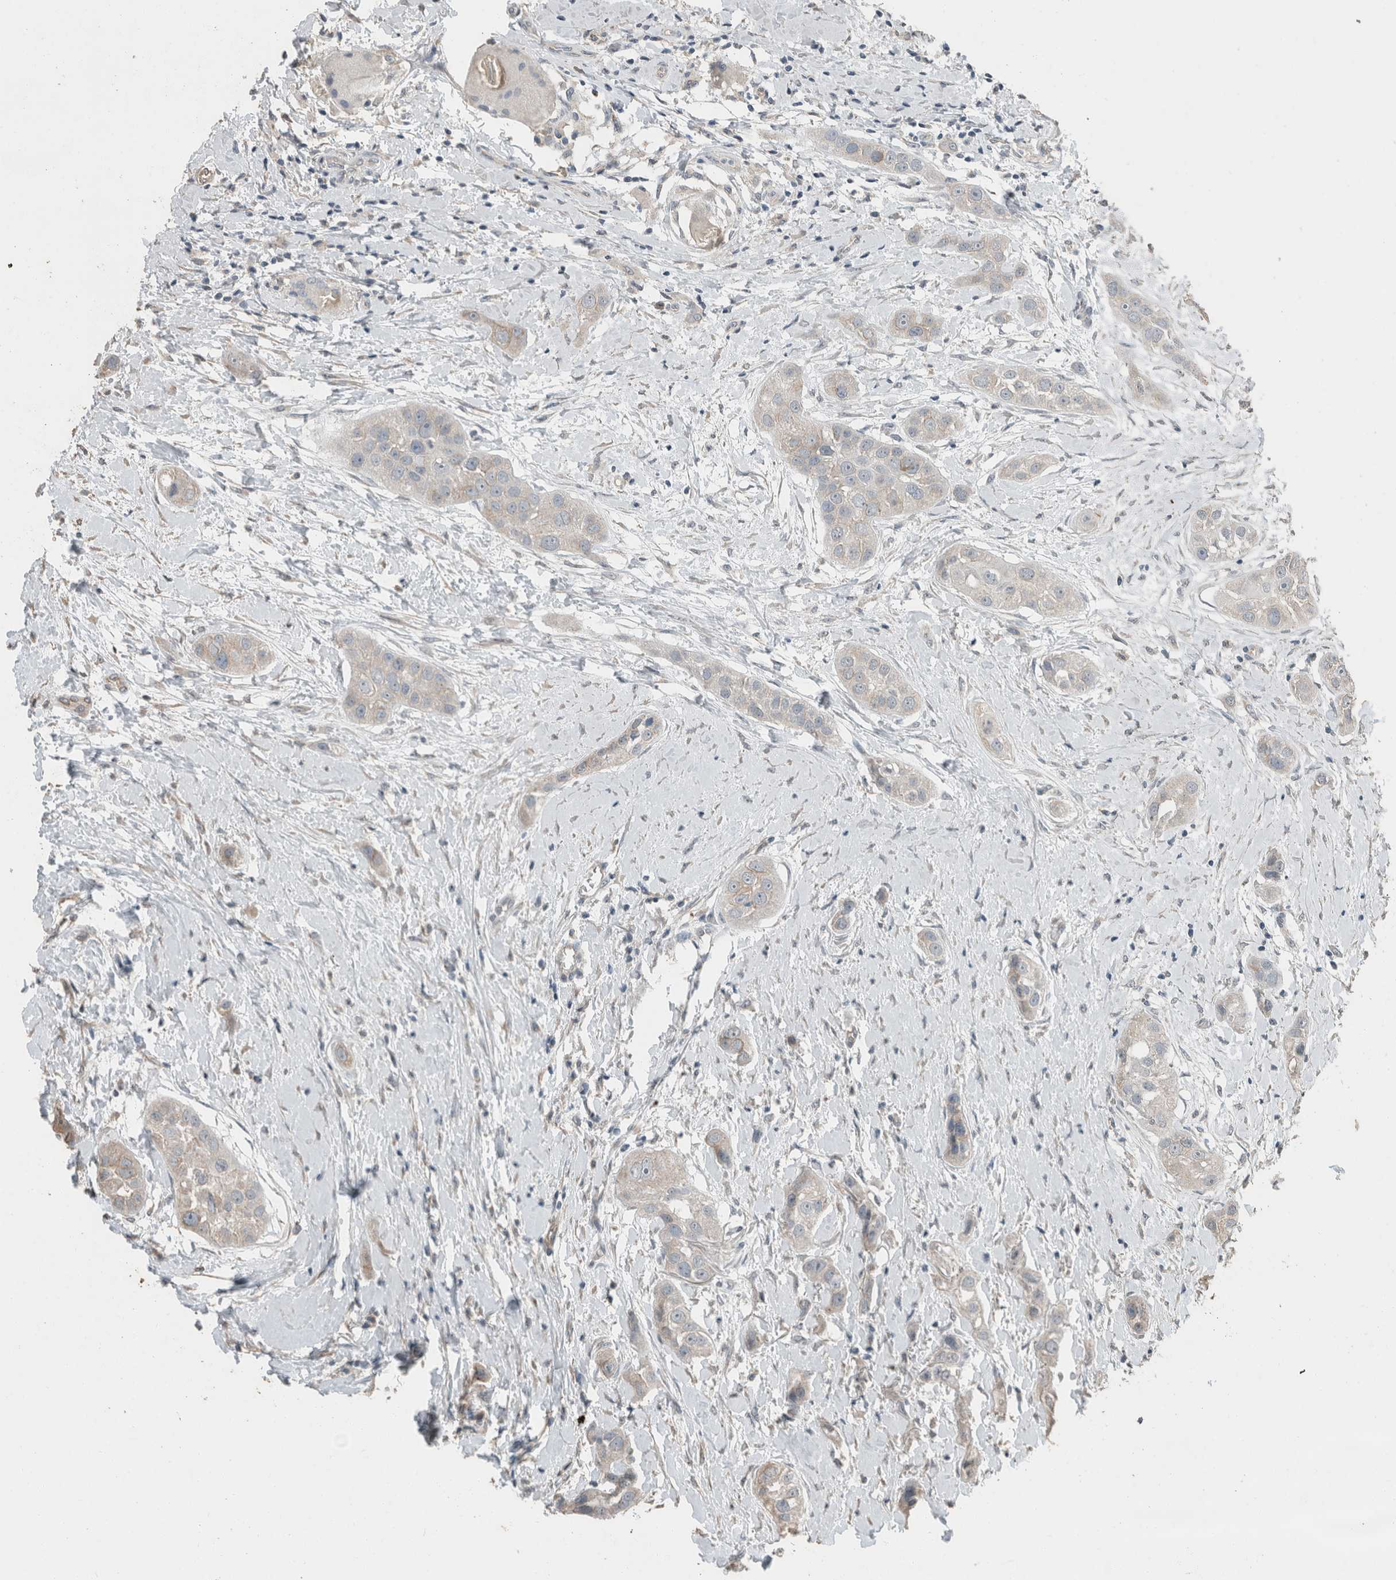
{"staining": {"intensity": "negative", "quantity": "none", "location": "none"}, "tissue": "head and neck cancer", "cell_type": "Tumor cells", "image_type": "cancer", "snomed": [{"axis": "morphology", "description": "Normal tissue, NOS"}, {"axis": "morphology", "description": "Squamous cell carcinoma, NOS"}, {"axis": "topography", "description": "Skeletal muscle"}, {"axis": "topography", "description": "Head-Neck"}], "caption": "Head and neck squamous cell carcinoma was stained to show a protein in brown. There is no significant positivity in tumor cells.", "gene": "ACVR2B", "patient": {"sex": "male", "age": 51}}